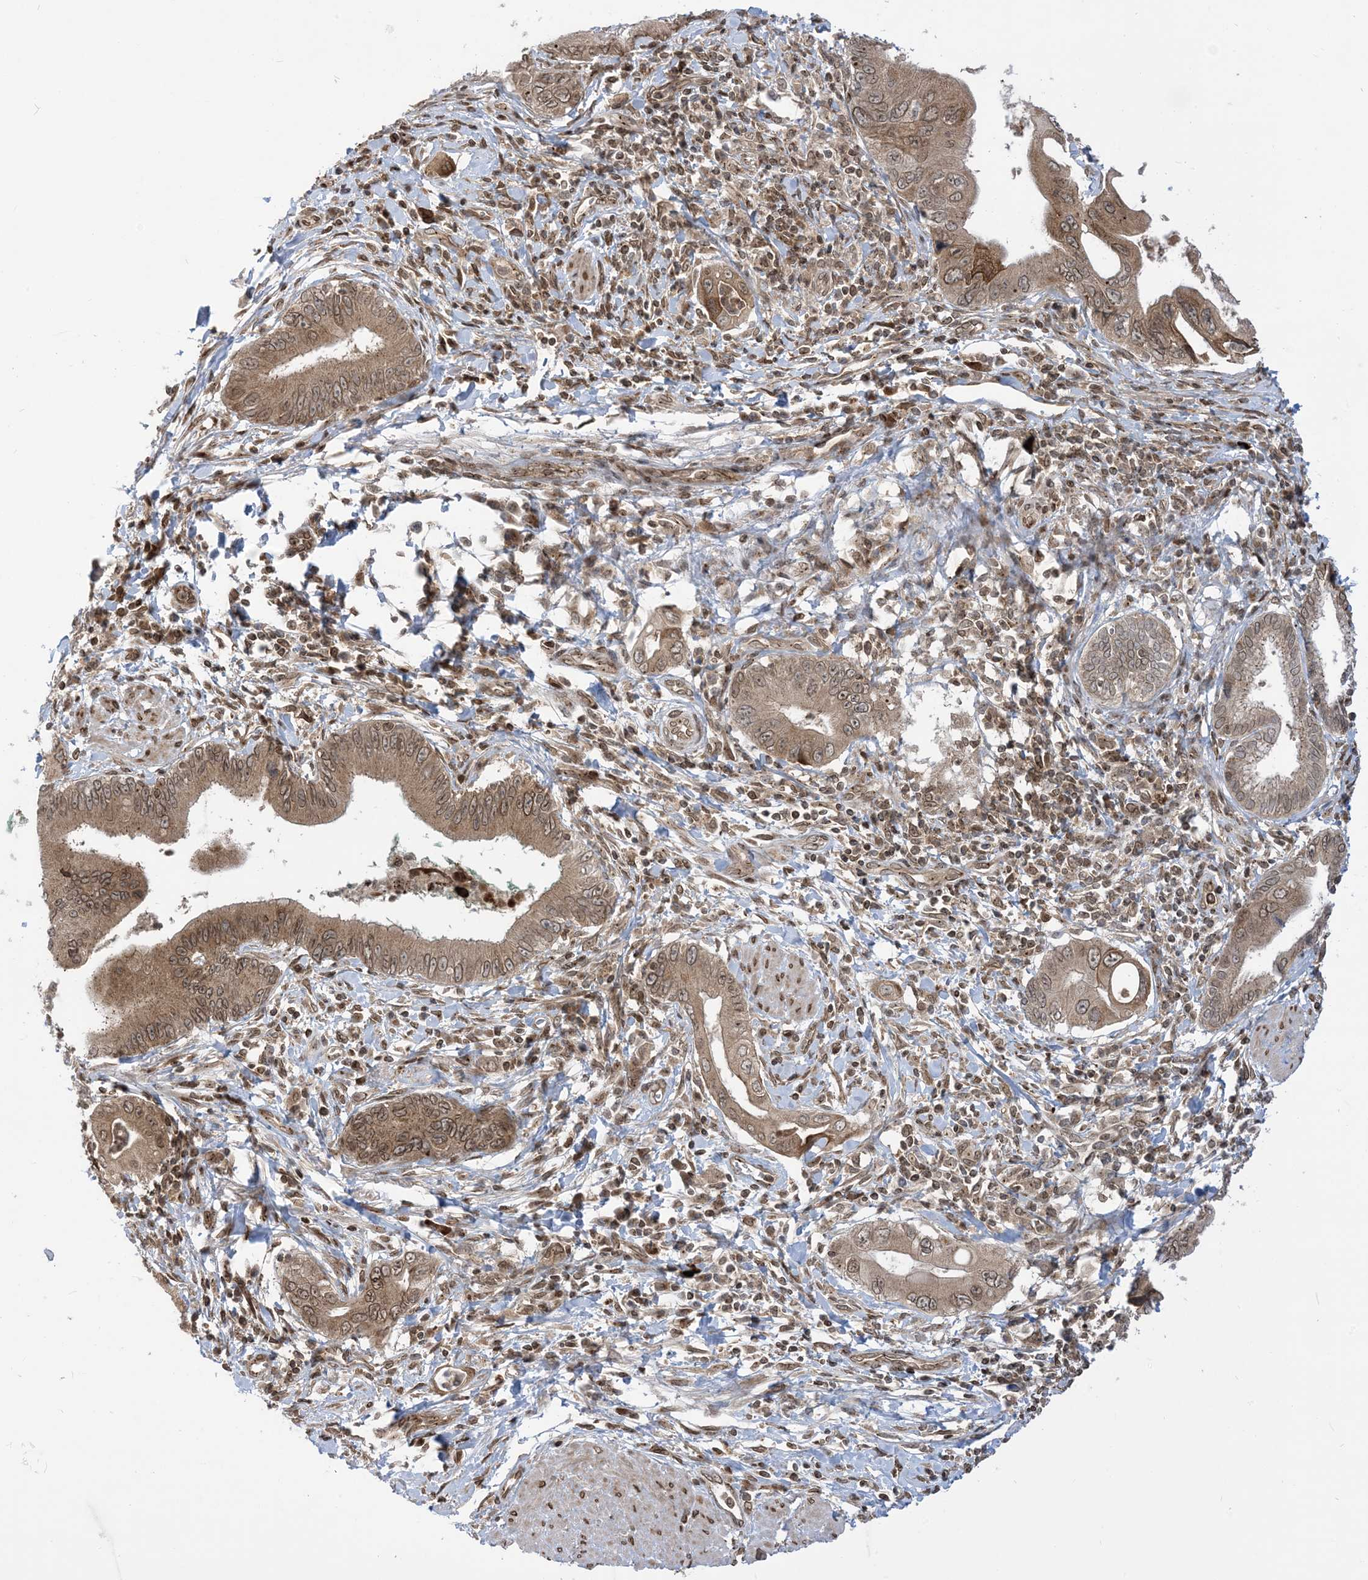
{"staining": {"intensity": "moderate", "quantity": ">75%", "location": "cytoplasmic/membranous,nuclear"}, "tissue": "pancreatic cancer", "cell_type": "Tumor cells", "image_type": "cancer", "snomed": [{"axis": "morphology", "description": "Adenocarcinoma, NOS"}, {"axis": "topography", "description": "Pancreas"}], "caption": "Brown immunohistochemical staining in pancreatic adenocarcinoma demonstrates moderate cytoplasmic/membranous and nuclear staining in about >75% of tumor cells. (IHC, brightfield microscopy, high magnification).", "gene": "CASP4", "patient": {"sex": "male", "age": 78}}